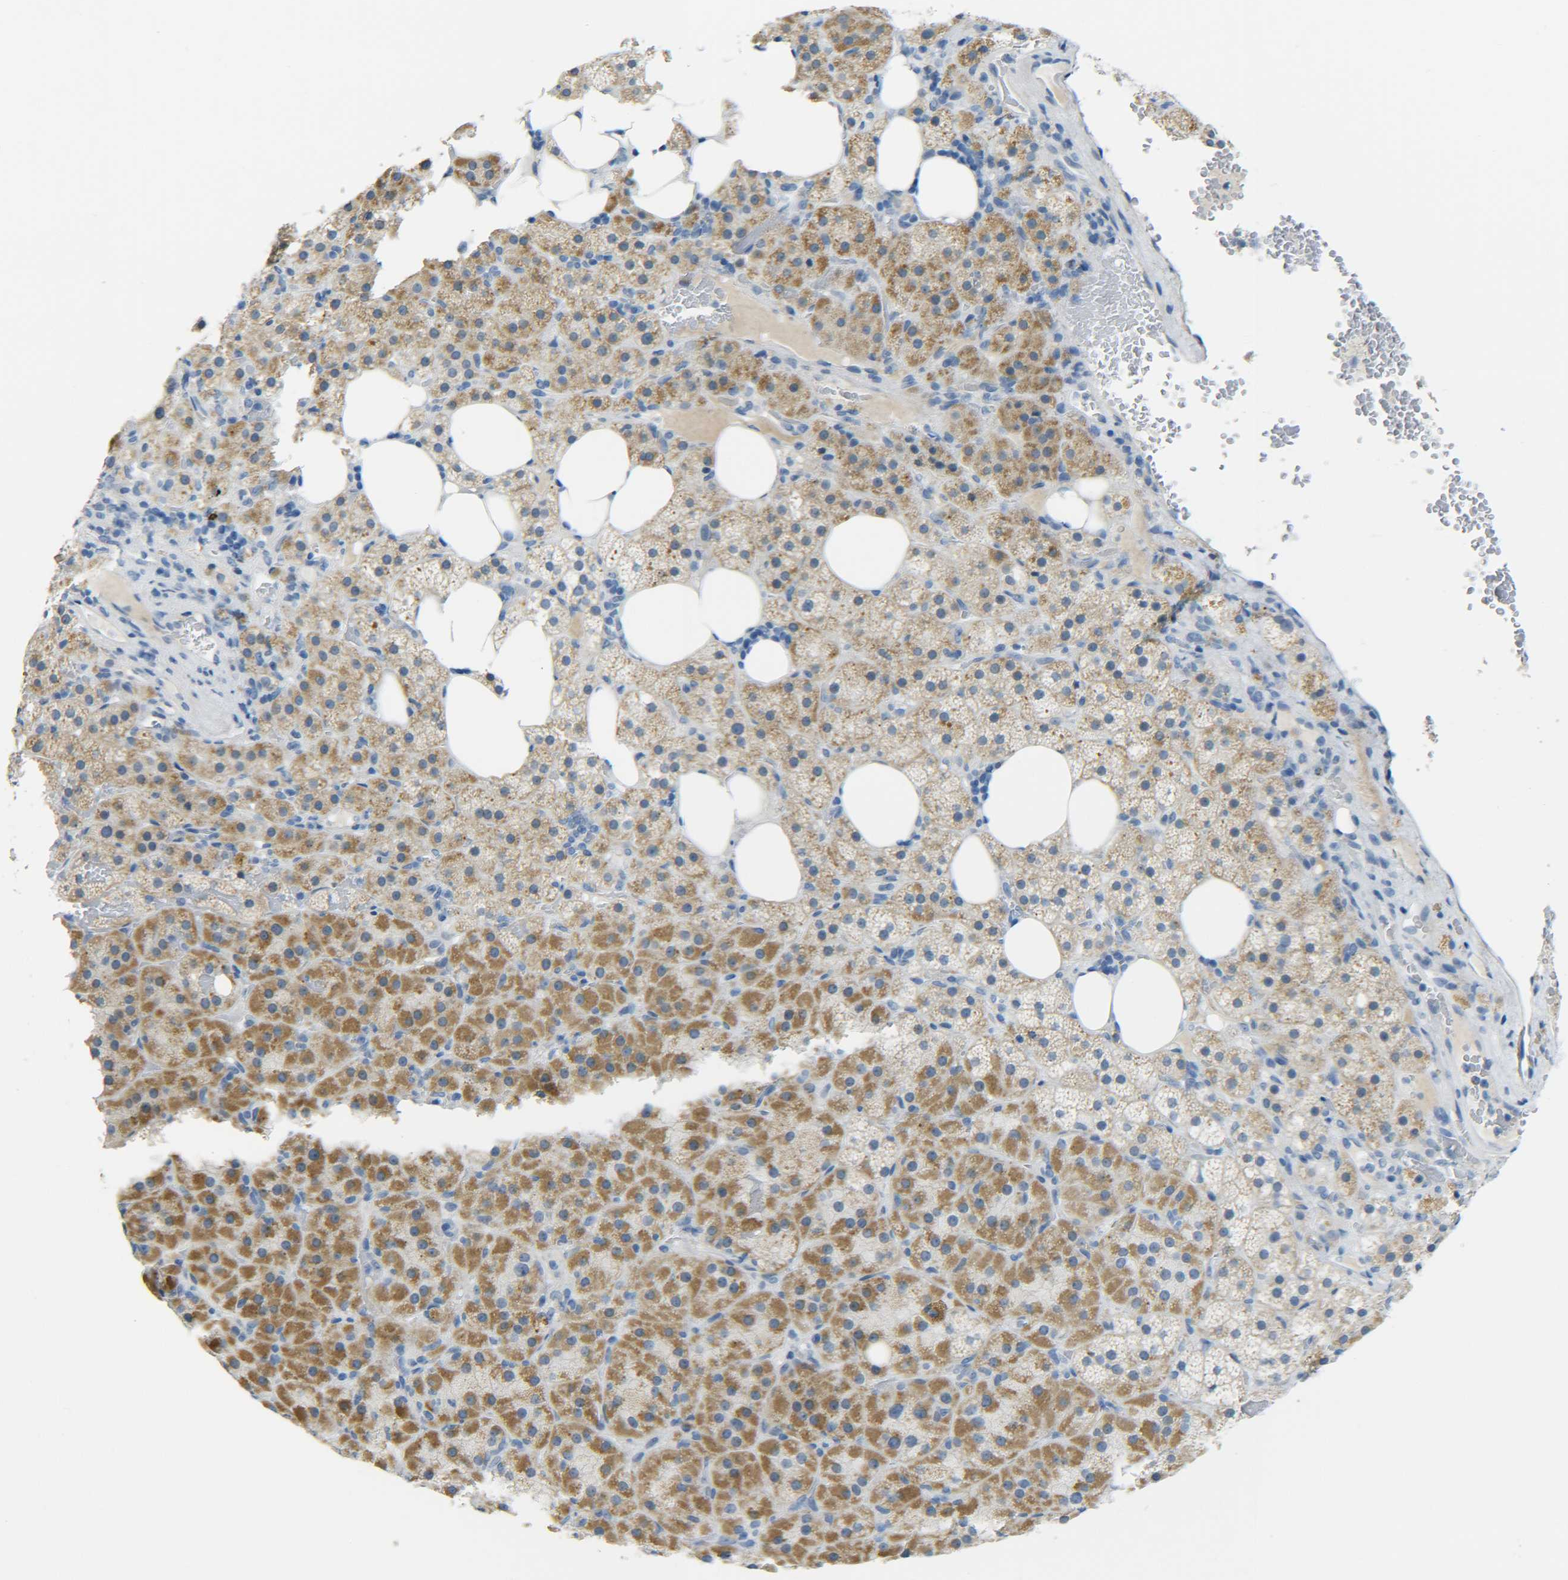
{"staining": {"intensity": "moderate", "quantity": "25%-75%", "location": "cytoplasmic/membranous"}, "tissue": "adrenal gland", "cell_type": "Glandular cells", "image_type": "normal", "snomed": [{"axis": "morphology", "description": "Normal tissue, NOS"}, {"axis": "topography", "description": "Adrenal gland"}], "caption": "DAB immunohistochemical staining of unremarkable human adrenal gland displays moderate cytoplasmic/membranous protein staining in approximately 25%-75% of glandular cells. The protein is shown in brown color, while the nuclei are stained blue.", "gene": "C15orf48", "patient": {"sex": "female", "age": 59}}